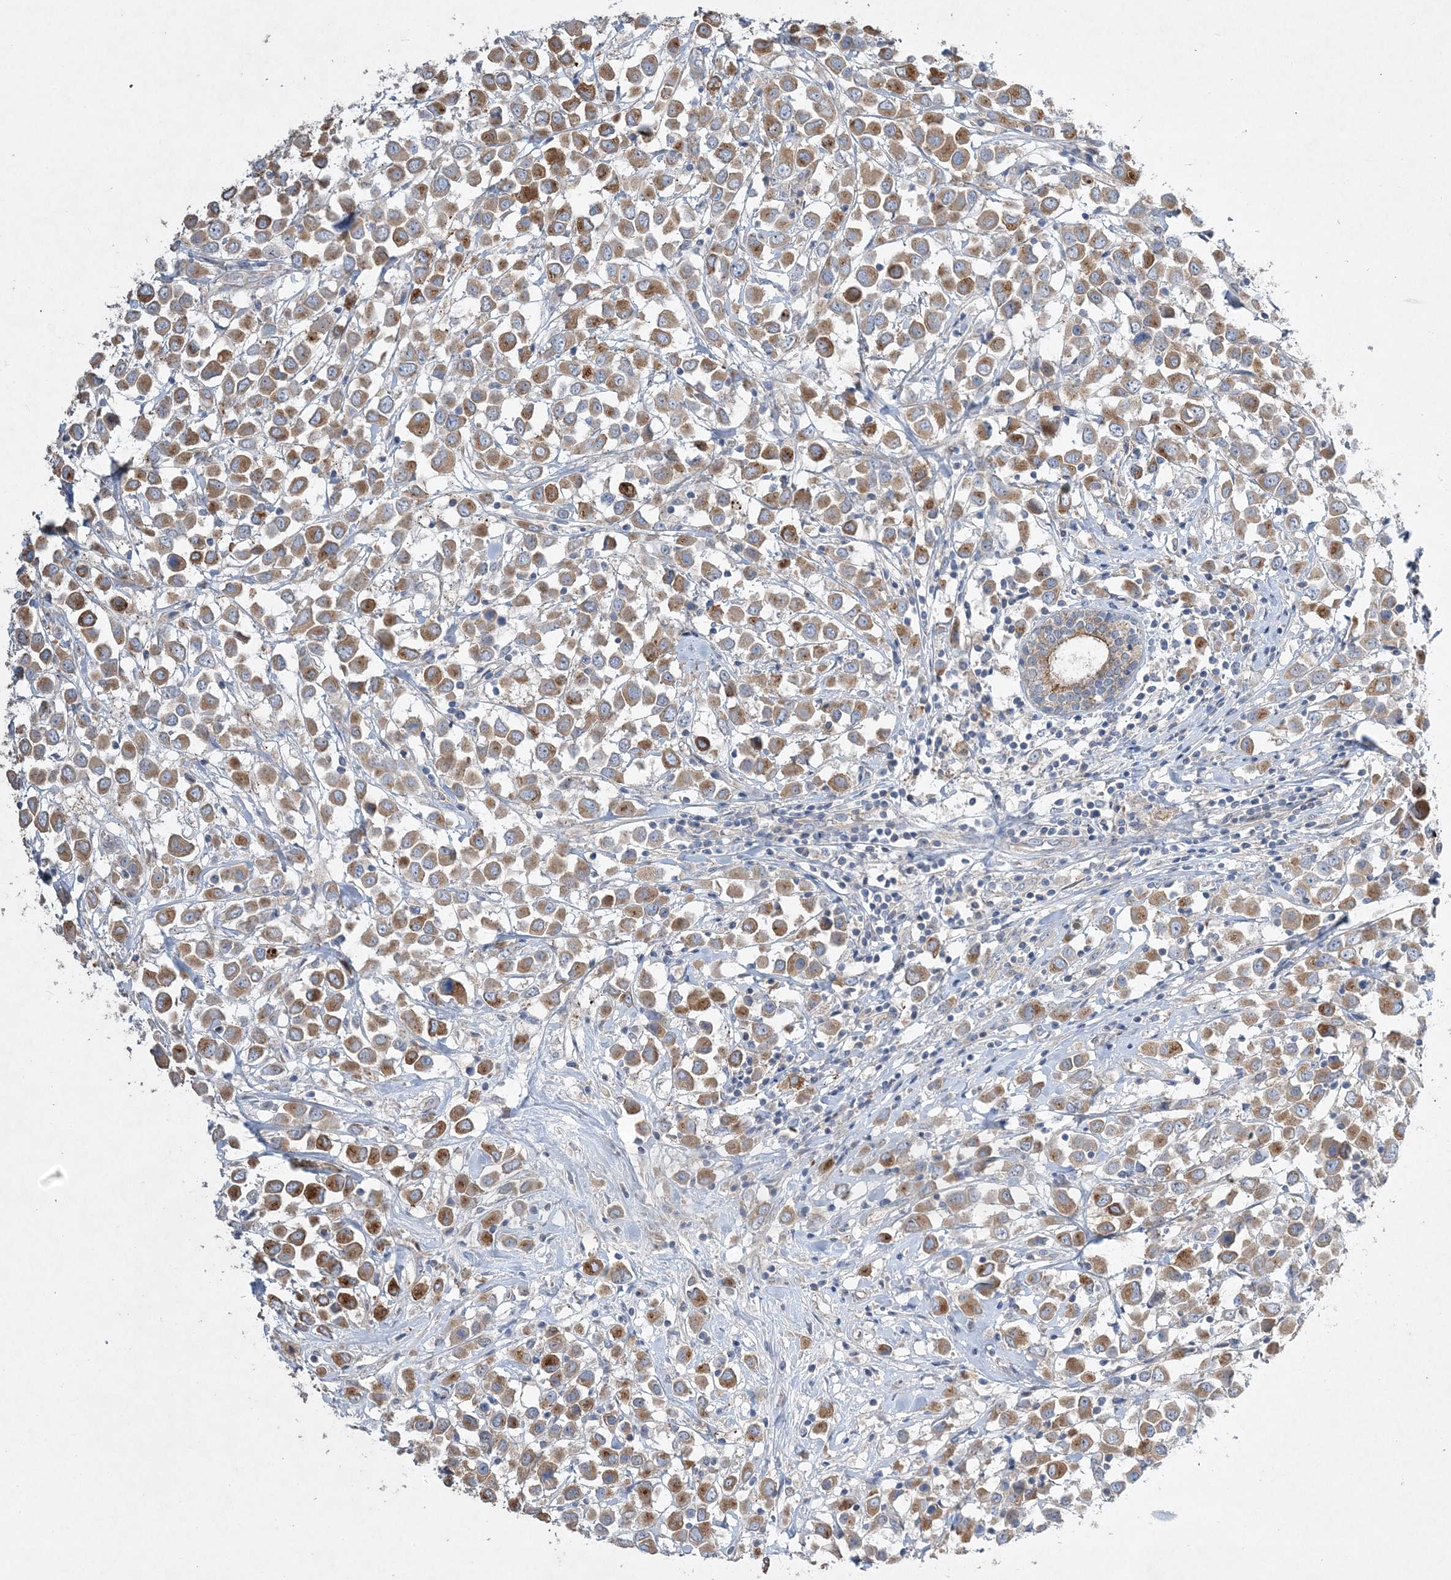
{"staining": {"intensity": "moderate", "quantity": ">75%", "location": "cytoplasmic/membranous"}, "tissue": "breast cancer", "cell_type": "Tumor cells", "image_type": "cancer", "snomed": [{"axis": "morphology", "description": "Duct carcinoma"}, {"axis": "topography", "description": "Breast"}], "caption": "Tumor cells demonstrate medium levels of moderate cytoplasmic/membranous expression in approximately >75% of cells in intraductal carcinoma (breast).", "gene": "ADCK2", "patient": {"sex": "female", "age": 61}}